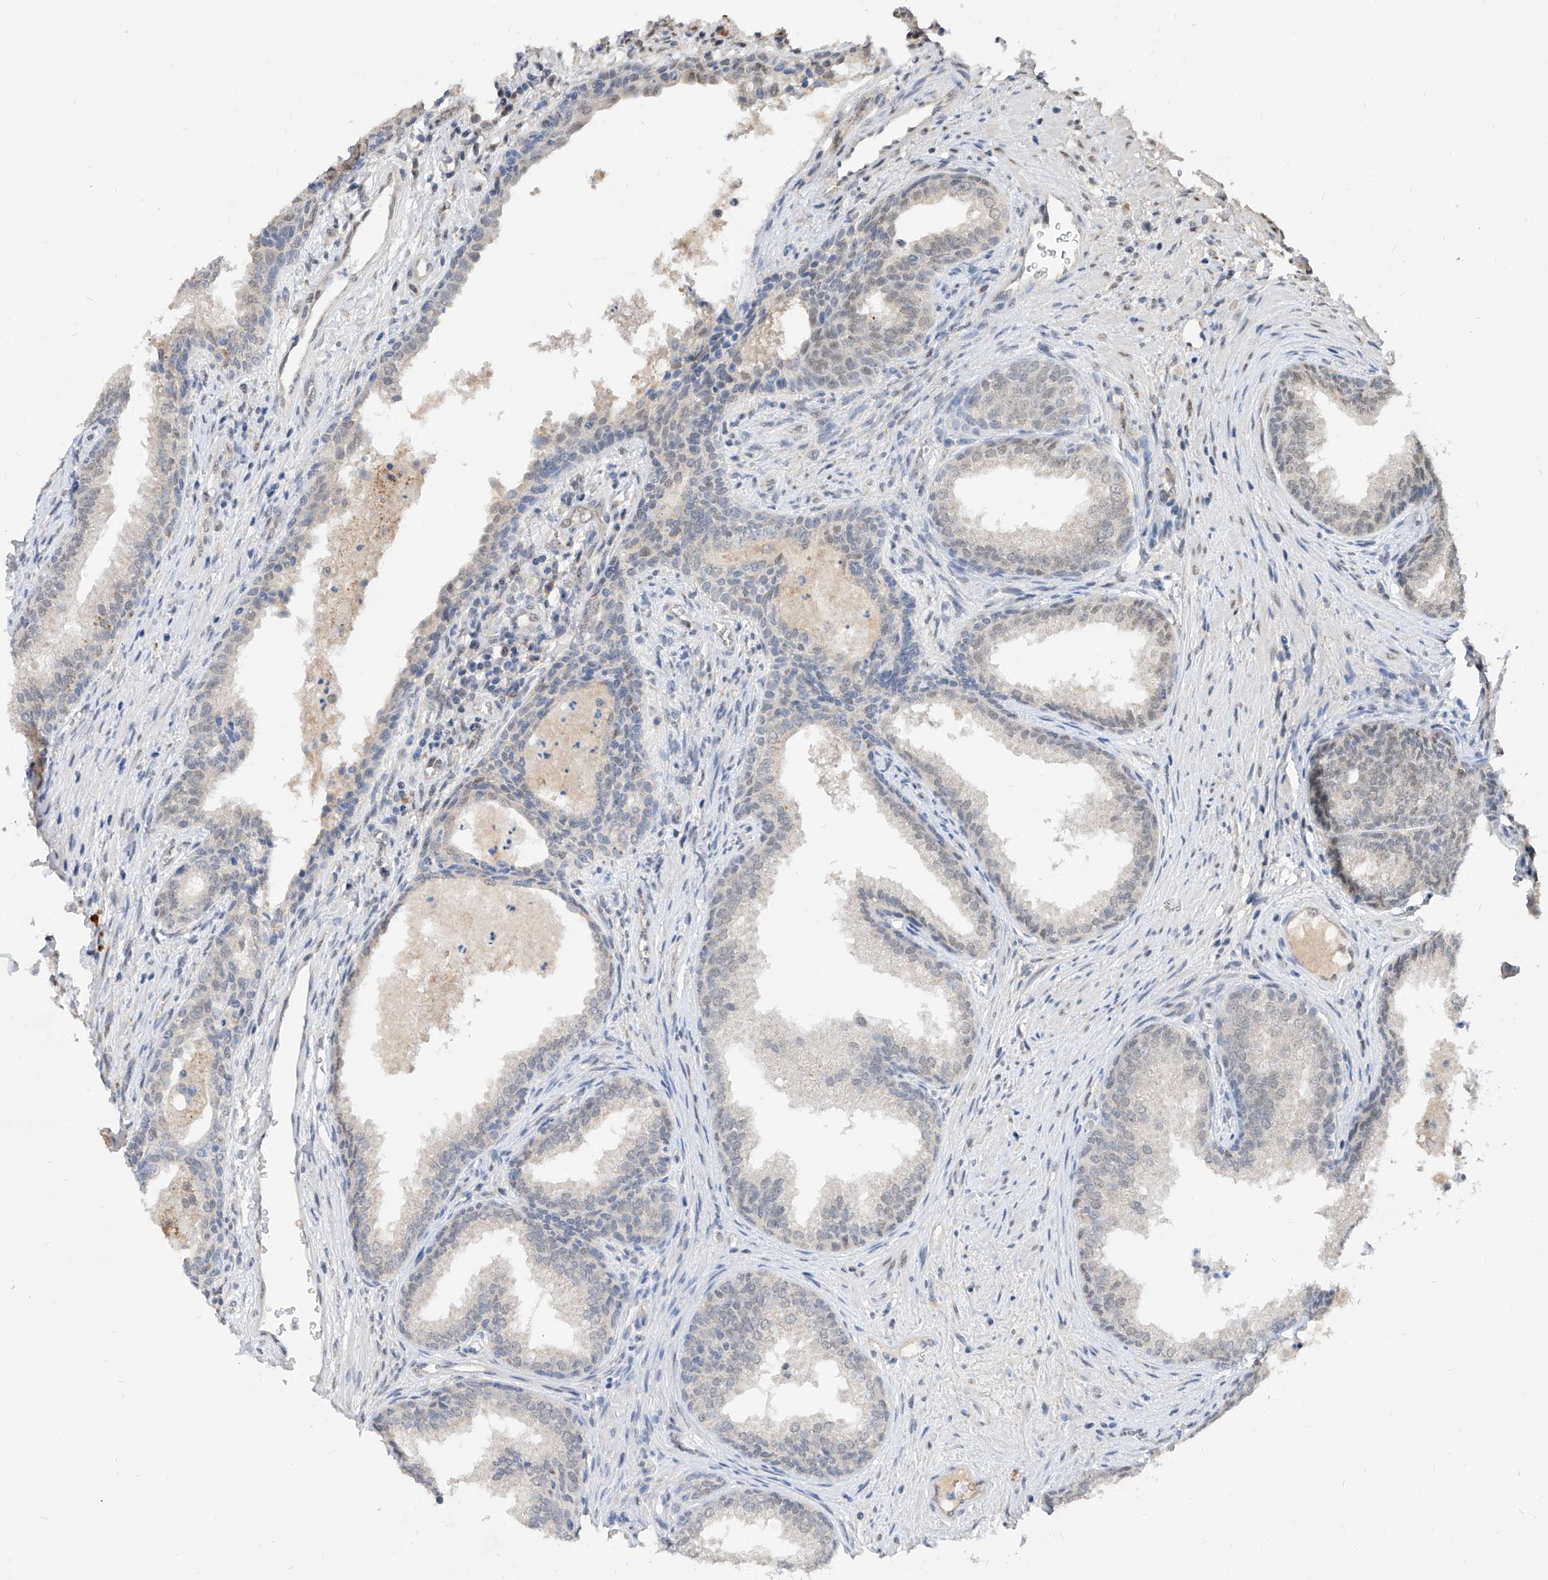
{"staining": {"intensity": "weak", "quantity": "<25%", "location": "nuclear"}, "tissue": "prostate", "cell_type": "Glandular cells", "image_type": "normal", "snomed": [{"axis": "morphology", "description": "Normal tissue, NOS"}, {"axis": "topography", "description": "Prostate"}], "caption": "High power microscopy micrograph of an immunohistochemistry micrograph of benign prostate, revealing no significant staining in glandular cells.", "gene": "CARMIL3", "patient": {"sex": "male", "age": 76}}